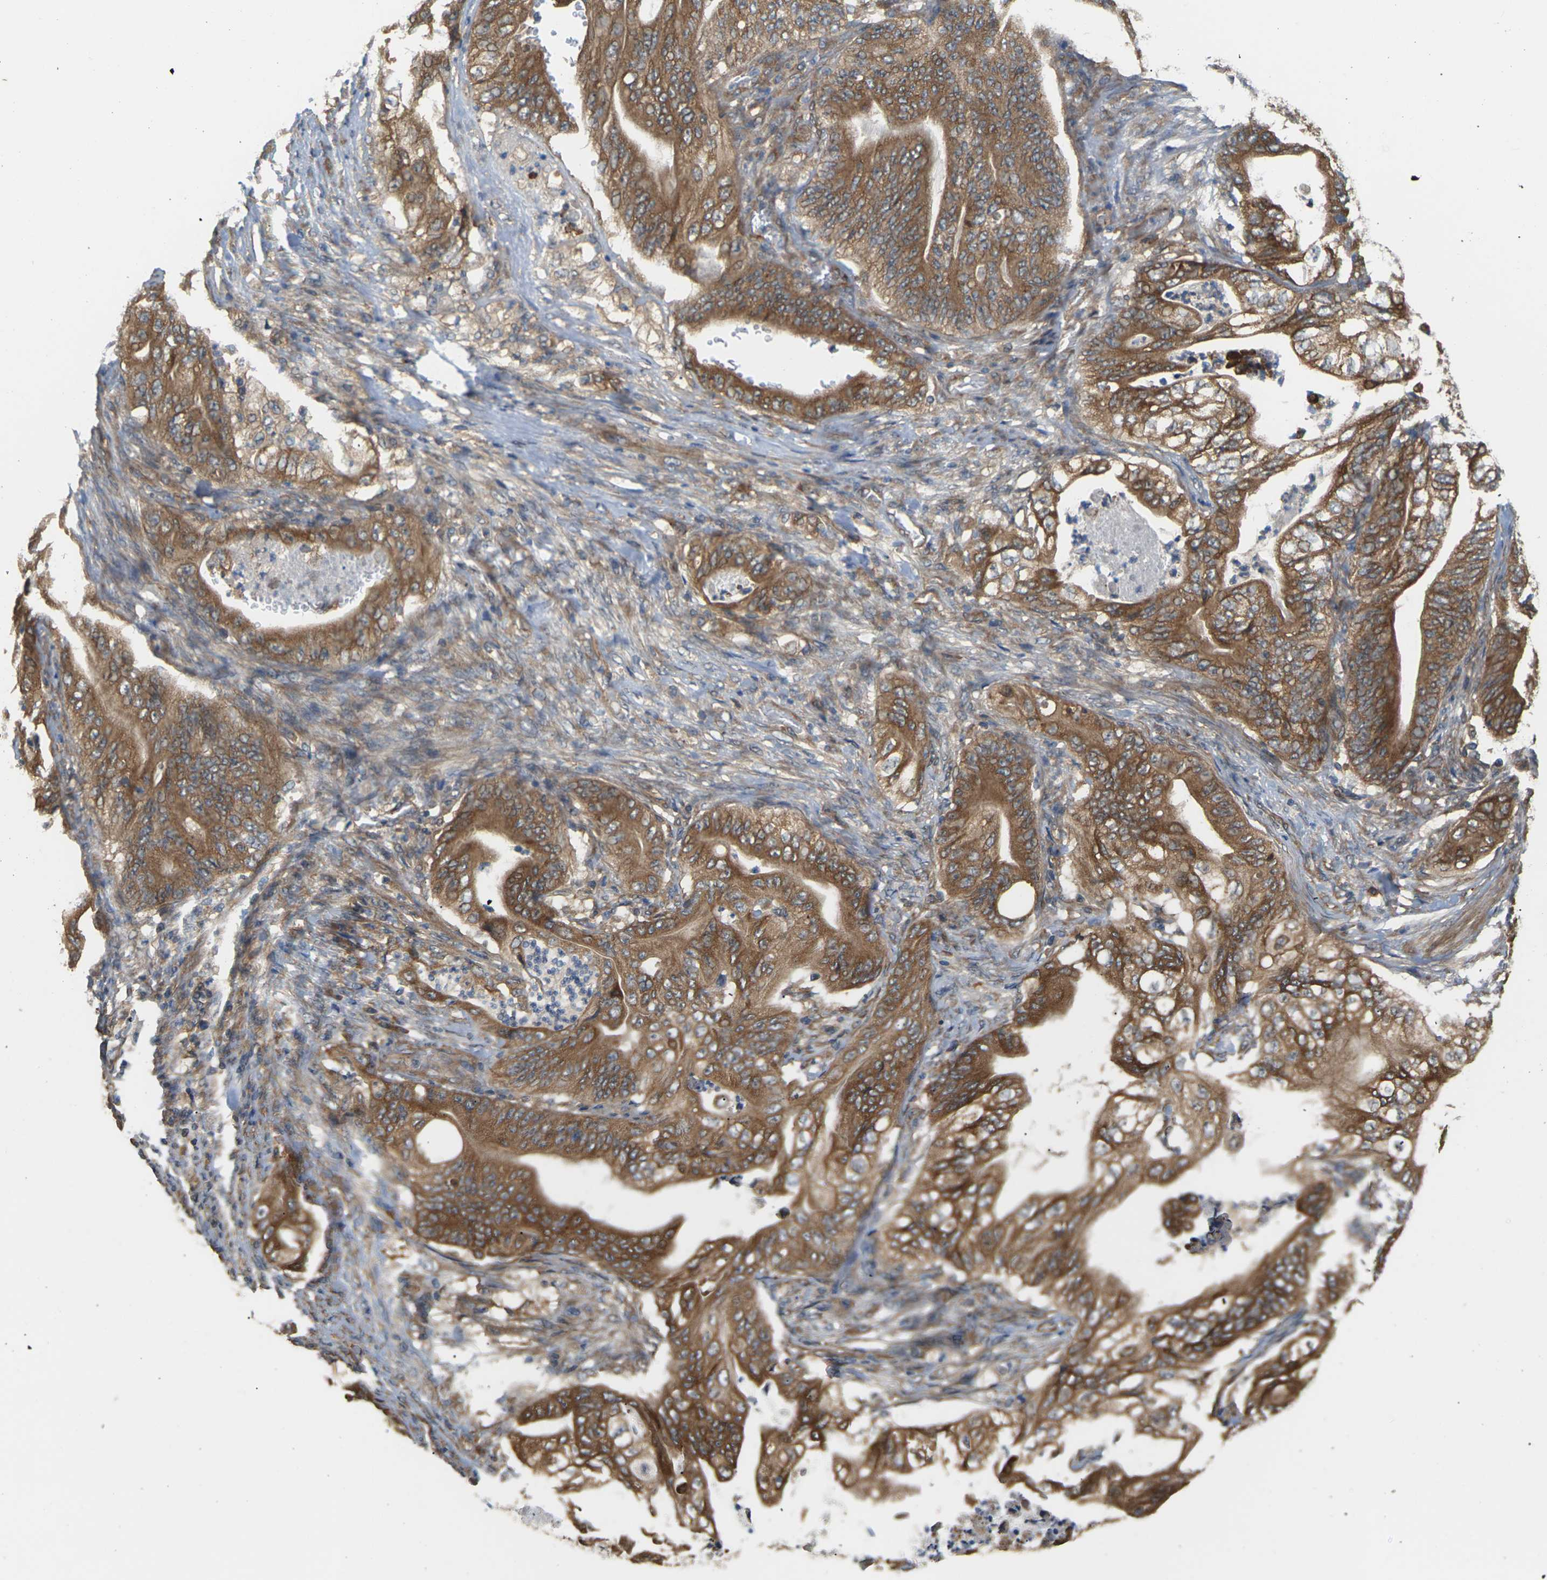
{"staining": {"intensity": "moderate", "quantity": ">75%", "location": "cytoplasmic/membranous"}, "tissue": "stomach cancer", "cell_type": "Tumor cells", "image_type": "cancer", "snomed": [{"axis": "morphology", "description": "Adenocarcinoma, NOS"}, {"axis": "topography", "description": "Stomach"}], "caption": "Immunohistochemistry photomicrograph of stomach cancer stained for a protein (brown), which reveals medium levels of moderate cytoplasmic/membranous positivity in approximately >75% of tumor cells.", "gene": "NRAS", "patient": {"sex": "female", "age": 73}}